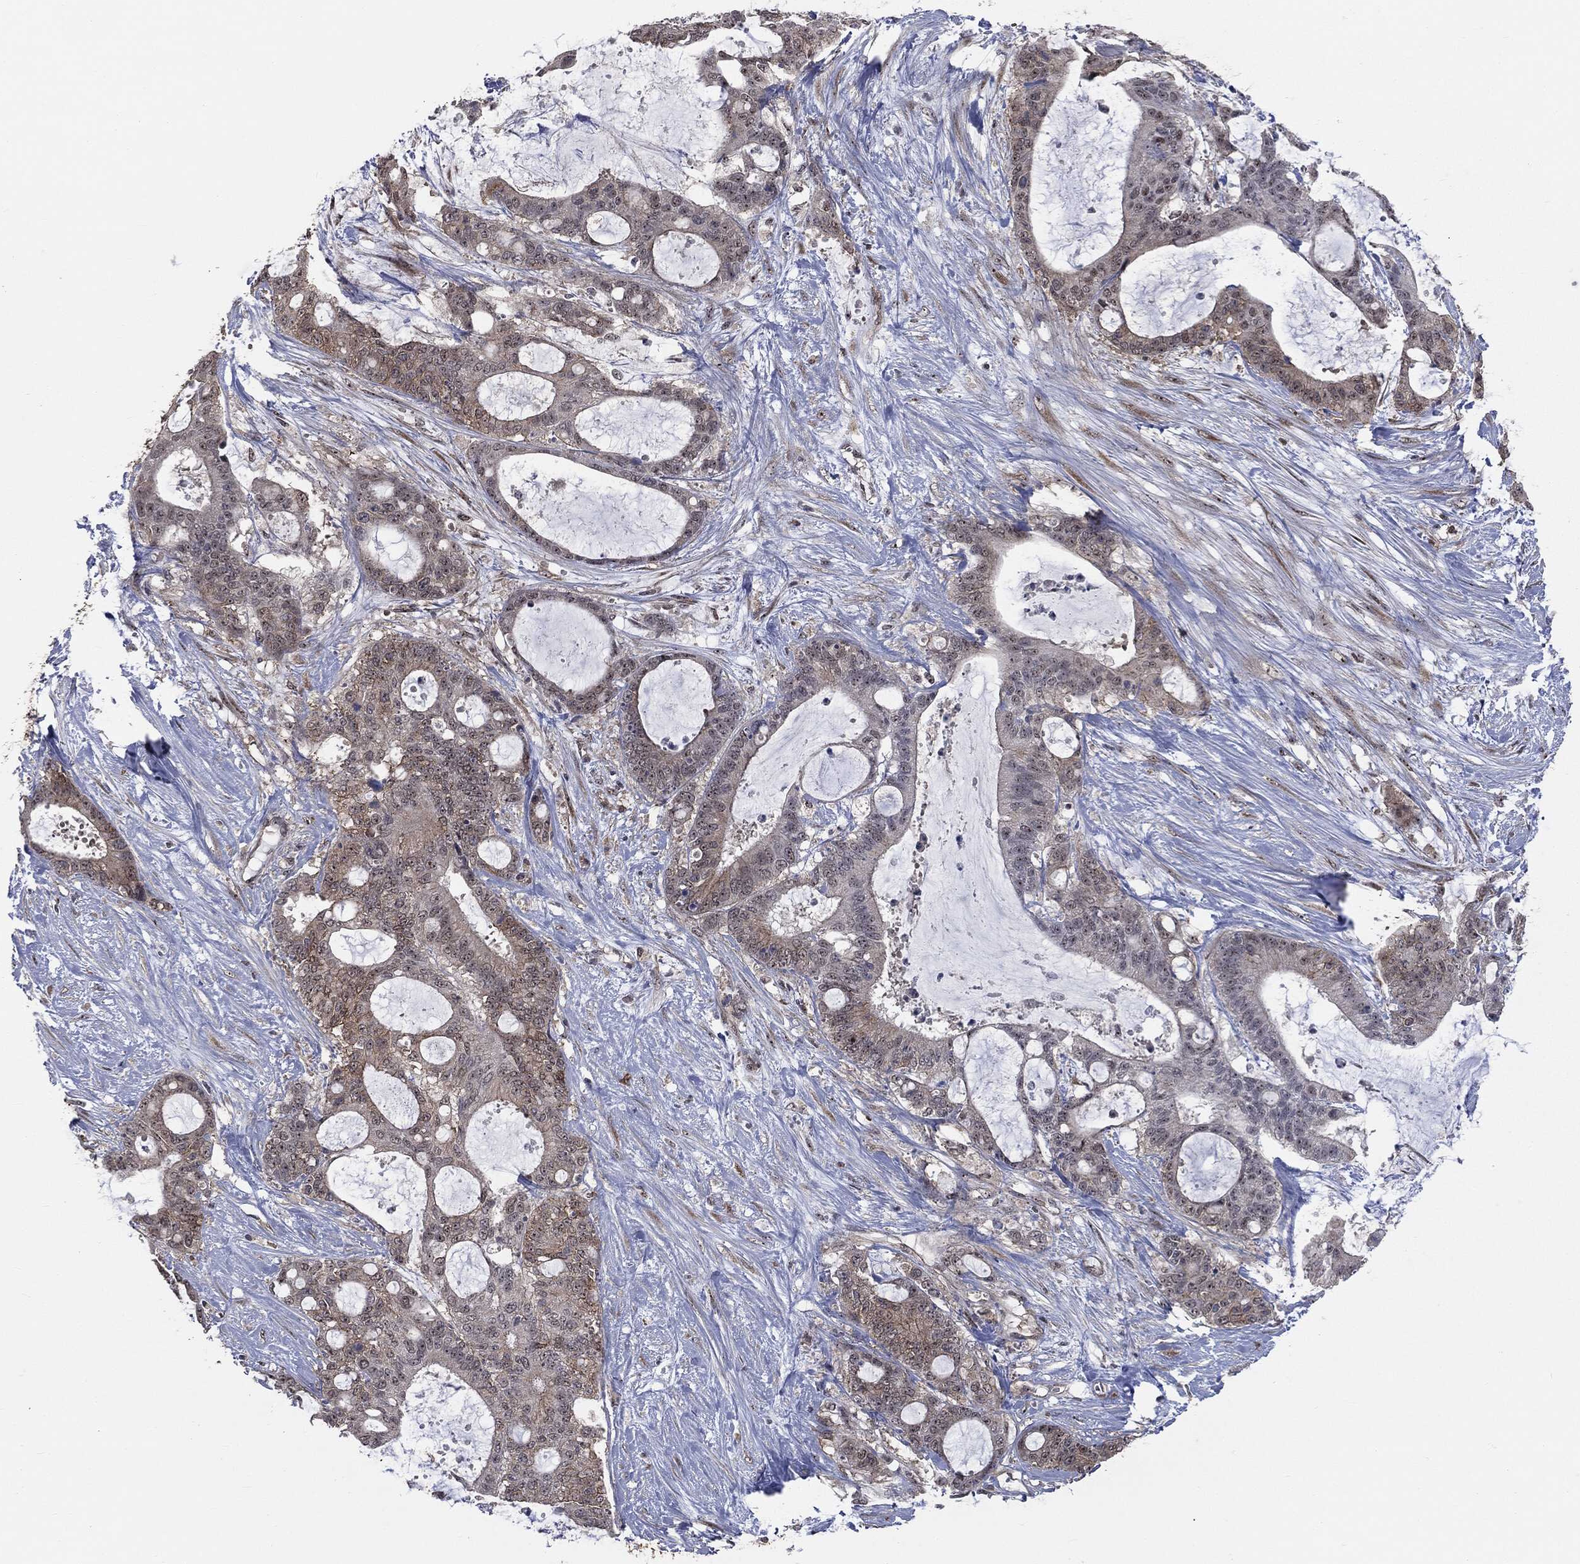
{"staining": {"intensity": "moderate", "quantity": "<25%", "location": "cytoplasmic/membranous,nuclear"}, "tissue": "liver cancer", "cell_type": "Tumor cells", "image_type": "cancer", "snomed": [{"axis": "morphology", "description": "Normal tissue, NOS"}, {"axis": "morphology", "description": "Cholangiocarcinoma"}, {"axis": "topography", "description": "Liver"}, {"axis": "topography", "description": "Peripheral nerve tissue"}], "caption": "Protein expression analysis of liver cancer (cholangiocarcinoma) reveals moderate cytoplasmic/membranous and nuclear expression in about <25% of tumor cells. The protein is stained brown, and the nuclei are stained in blue (DAB IHC with brightfield microscopy, high magnification).", "gene": "TRMT1L", "patient": {"sex": "female", "age": 73}}